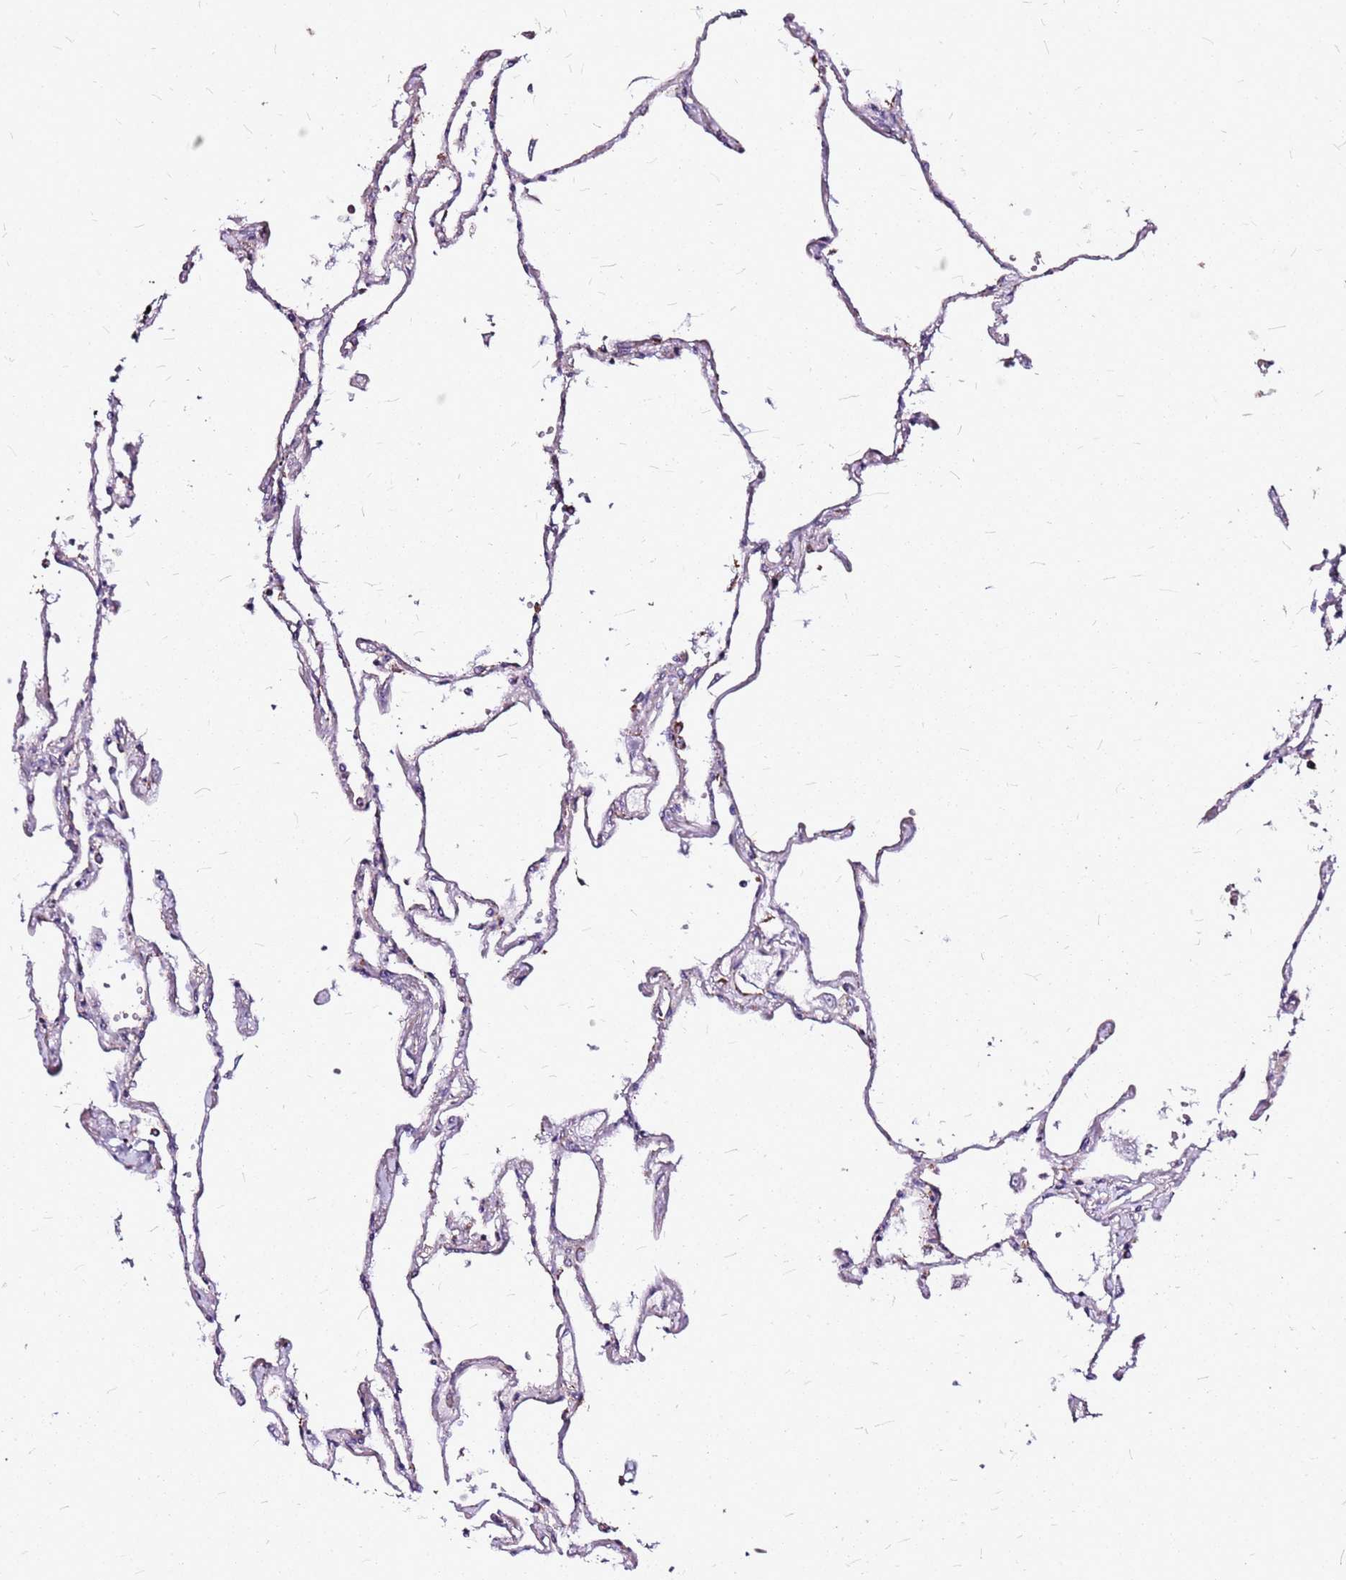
{"staining": {"intensity": "moderate", "quantity": "<25%", "location": "cytoplasmic/membranous"}, "tissue": "lung", "cell_type": "Alveolar cells", "image_type": "normal", "snomed": [{"axis": "morphology", "description": "Normal tissue, NOS"}, {"axis": "topography", "description": "Lung"}], "caption": "An IHC micrograph of benign tissue is shown. Protein staining in brown labels moderate cytoplasmic/membranous positivity in lung within alveolar cells.", "gene": "OR51T1", "patient": {"sex": "female", "age": 67}}